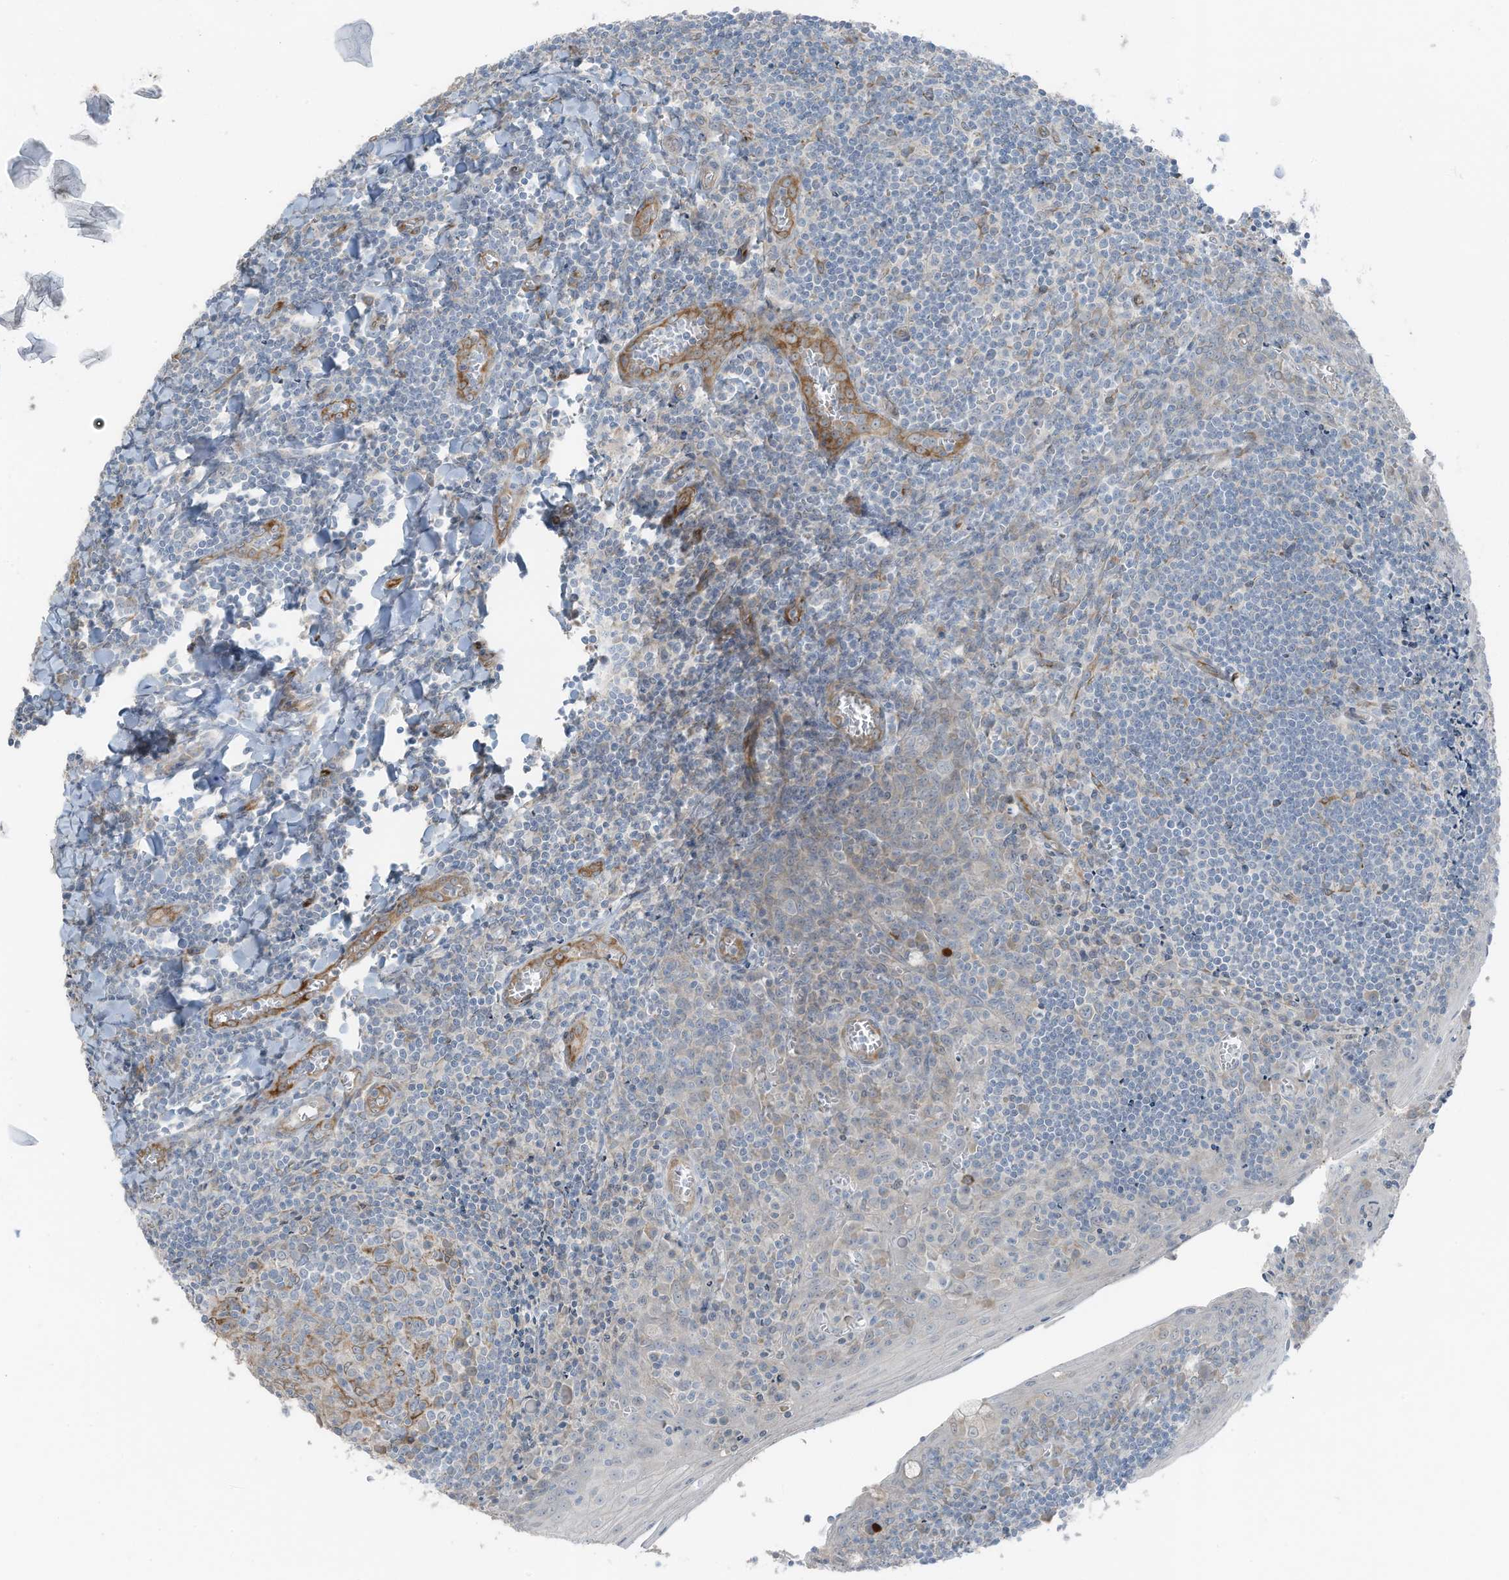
{"staining": {"intensity": "negative", "quantity": "none", "location": "none"}, "tissue": "tonsil", "cell_type": "Germinal center cells", "image_type": "normal", "snomed": [{"axis": "morphology", "description": "Normal tissue, NOS"}, {"axis": "topography", "description": "Tonsil"}], "caption": "DAB (3,3'-diaminobenzidine) immunohistochemical staining of benign tonsil displays no significant staining in germinal center cells.", "gene": "ARHGEF33", "patient": {"sex": "male", "age": 27}}